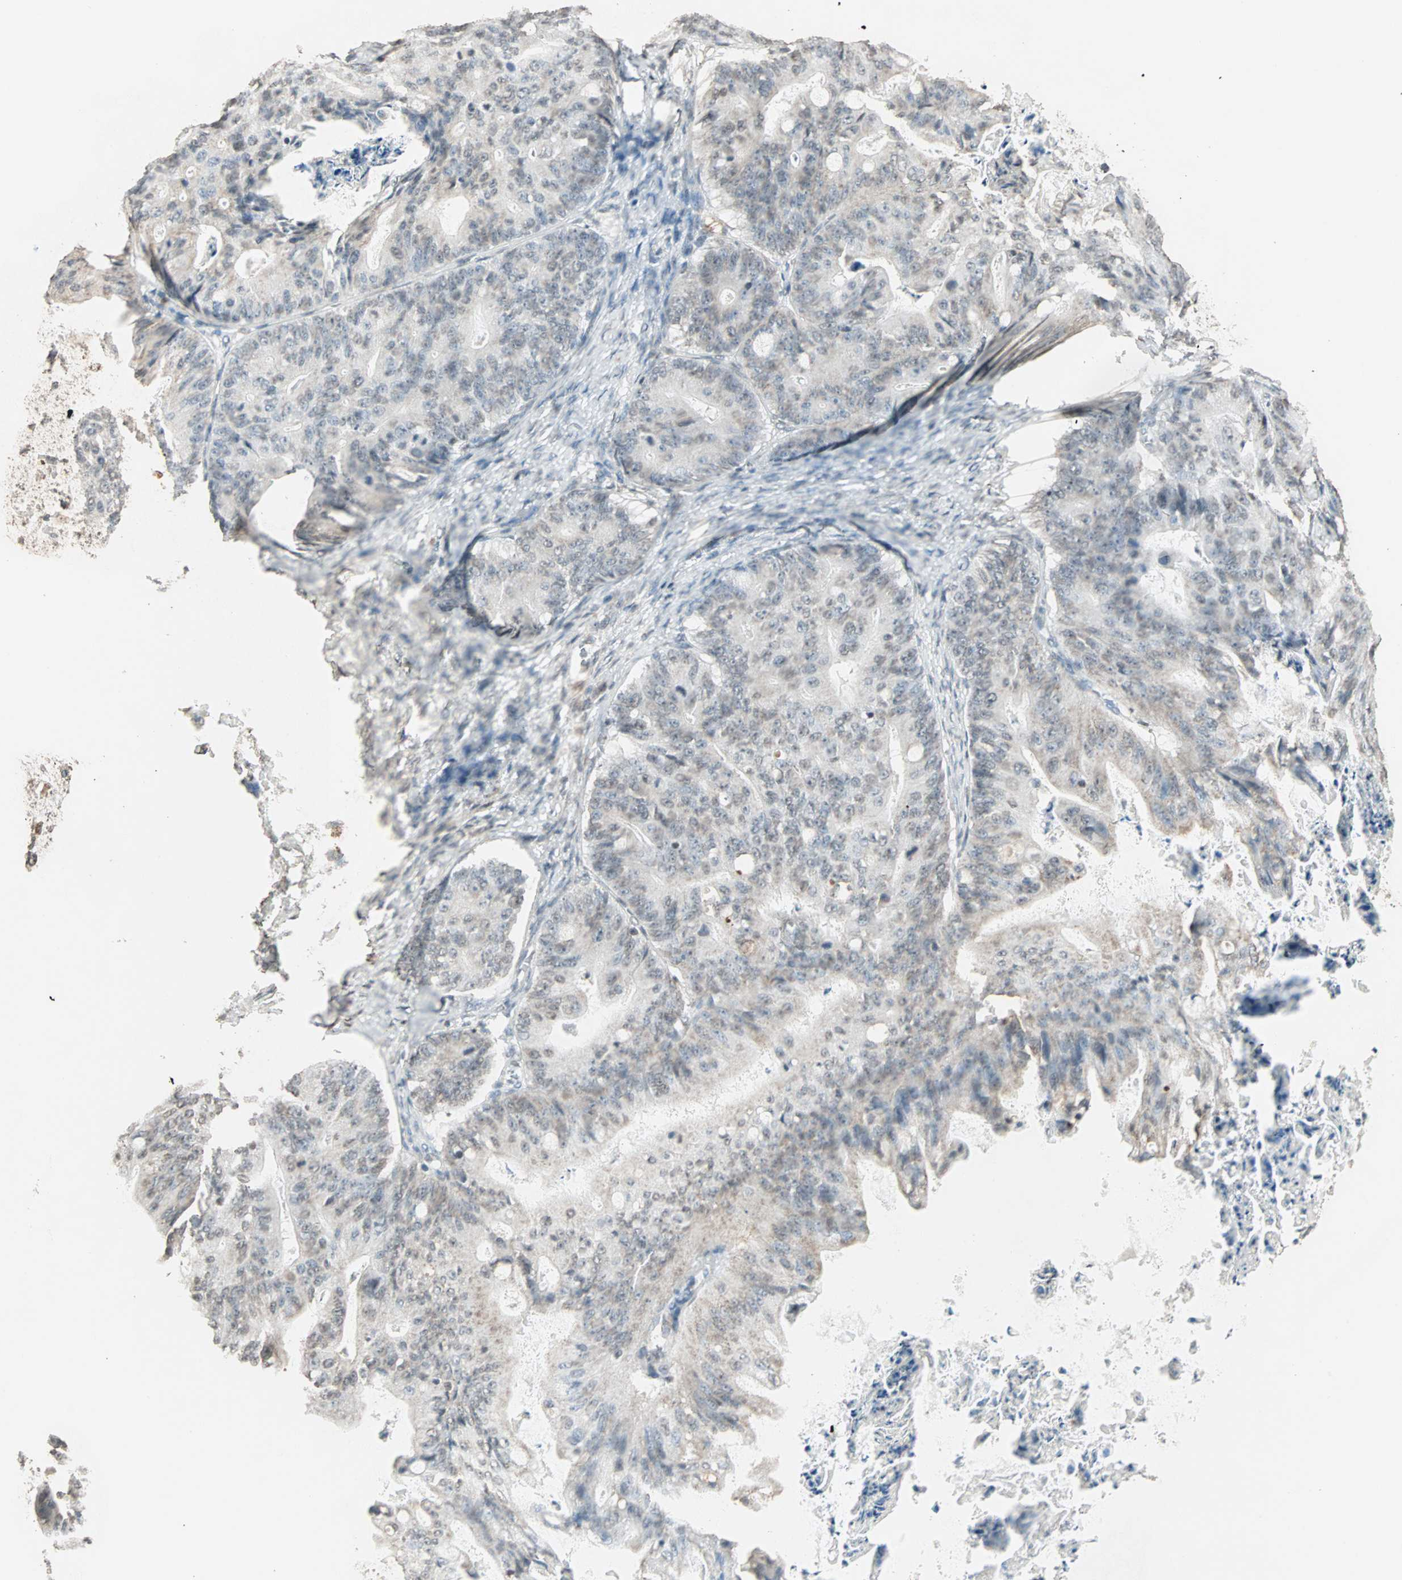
{"staining": {"intensity": "weak", "quantity": "25%-75%", "location": "cytoplasmic/membranous"}, "tissue": "ovarian cancer", "cell_type": "Tumor cells", "image_type": "cancer", "snomed": [{"axis": "morphology", "description": "Cystadenocarcinoma, mucinous, NOS"}, {"axis": "topography", "description": "Ovary"}], "caption": "This photomicrograph demonstrates immunohistochemistry (IHC) staining of human ovarian cancer, with low weak cytoplasmic/membranous positivity in about 25%-75% of tumor cells.", "gene": "PRELID1", "patient": {"sex": "female", "age": 37}}